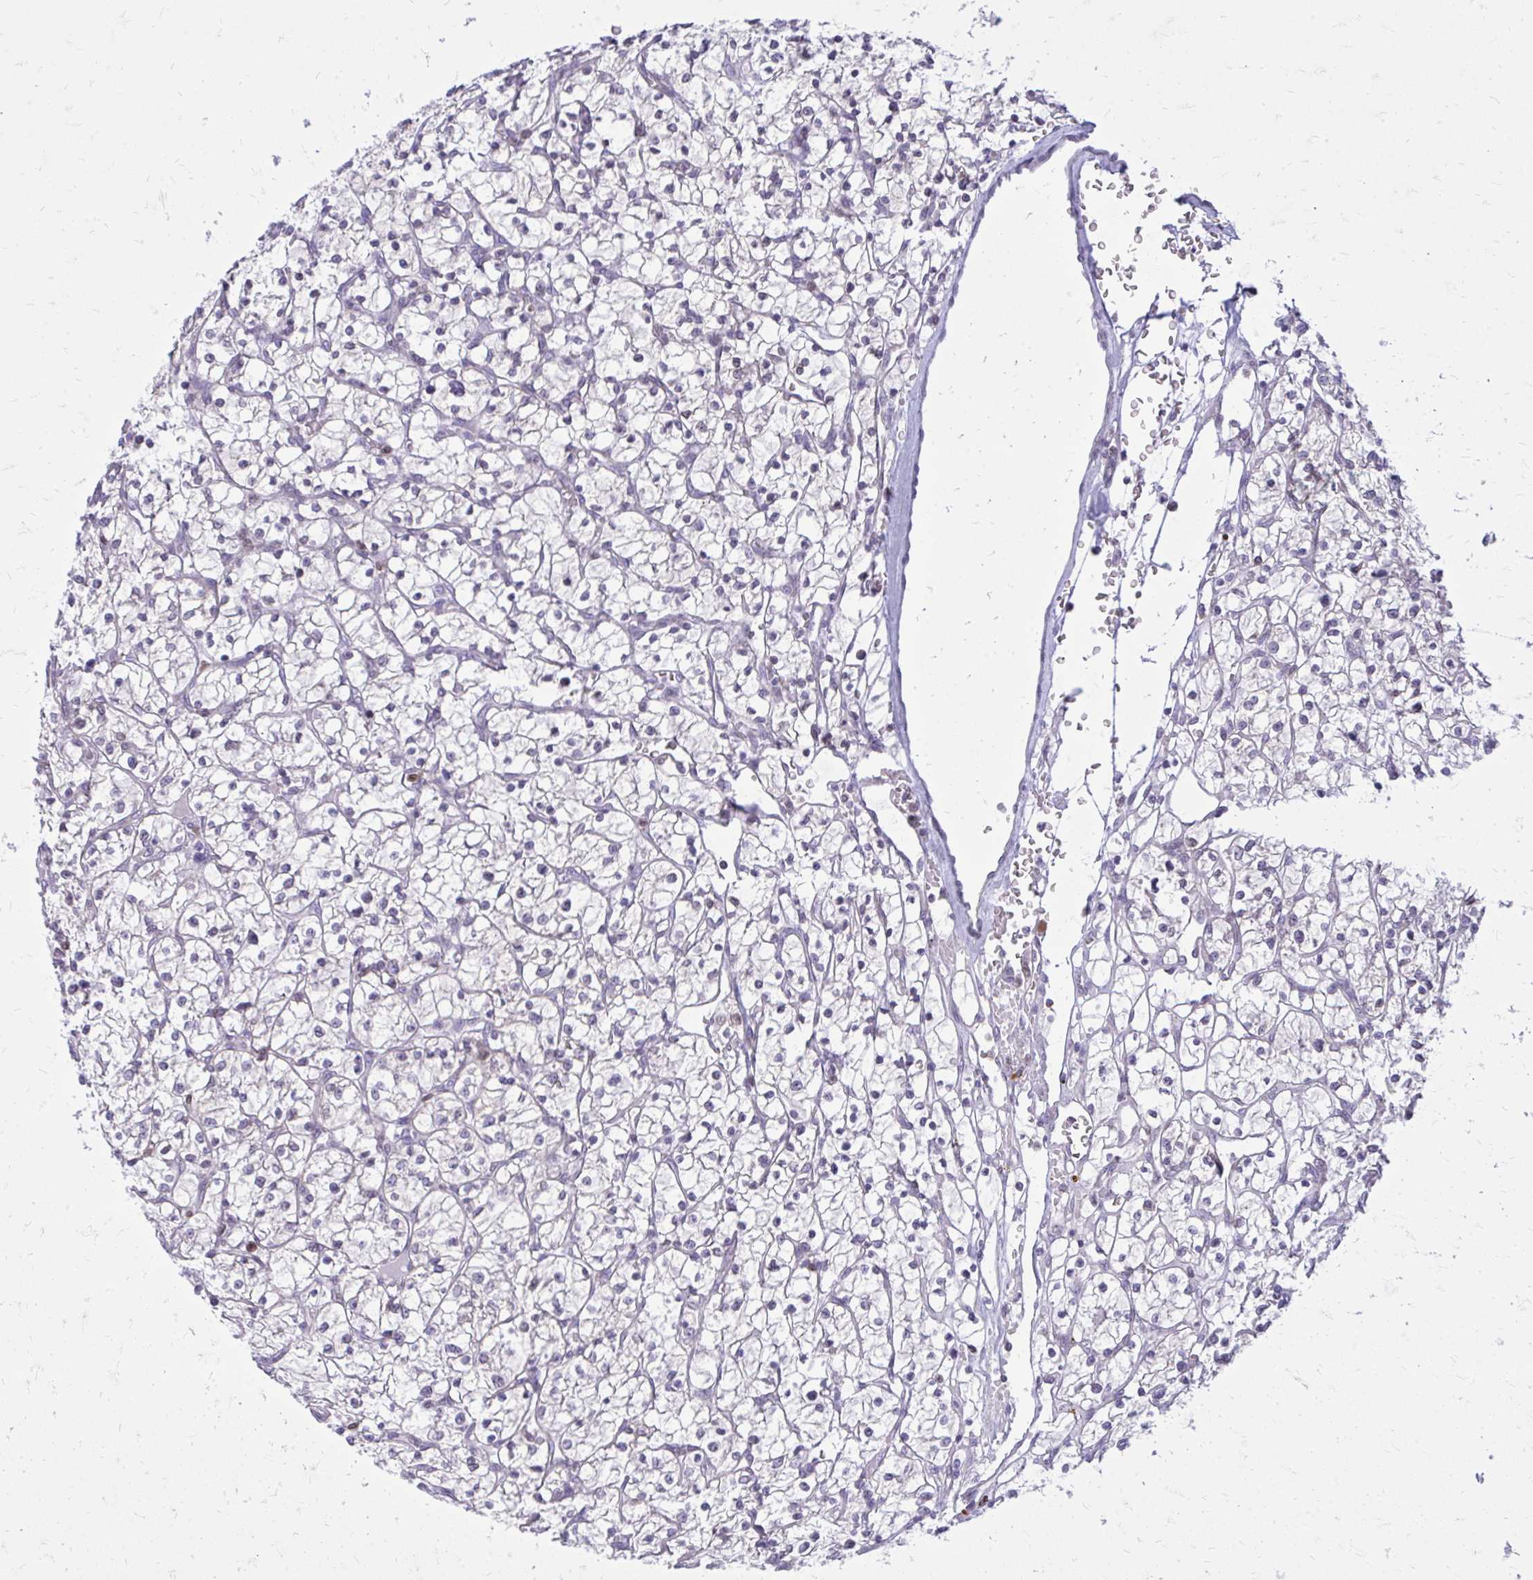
{"staining": {"intensity": "negative", "quantity": "none", "location": "none"}, "tissue": "renal cancer", "cell_type": "Tumor cells", "image_type": "cancer", "snomed": [{"axis": "morphology", "description": "Adenocarcinoma, NOS"}, {"axis": "topography", "description": "Kidney"}], "caption": "DAB immunohistochemical staining of renal adenocarcinoma shows no significant staining in tumor cells.", "gene": "RPS6KA2", "patient": {"sex": "female", "age": 64}}